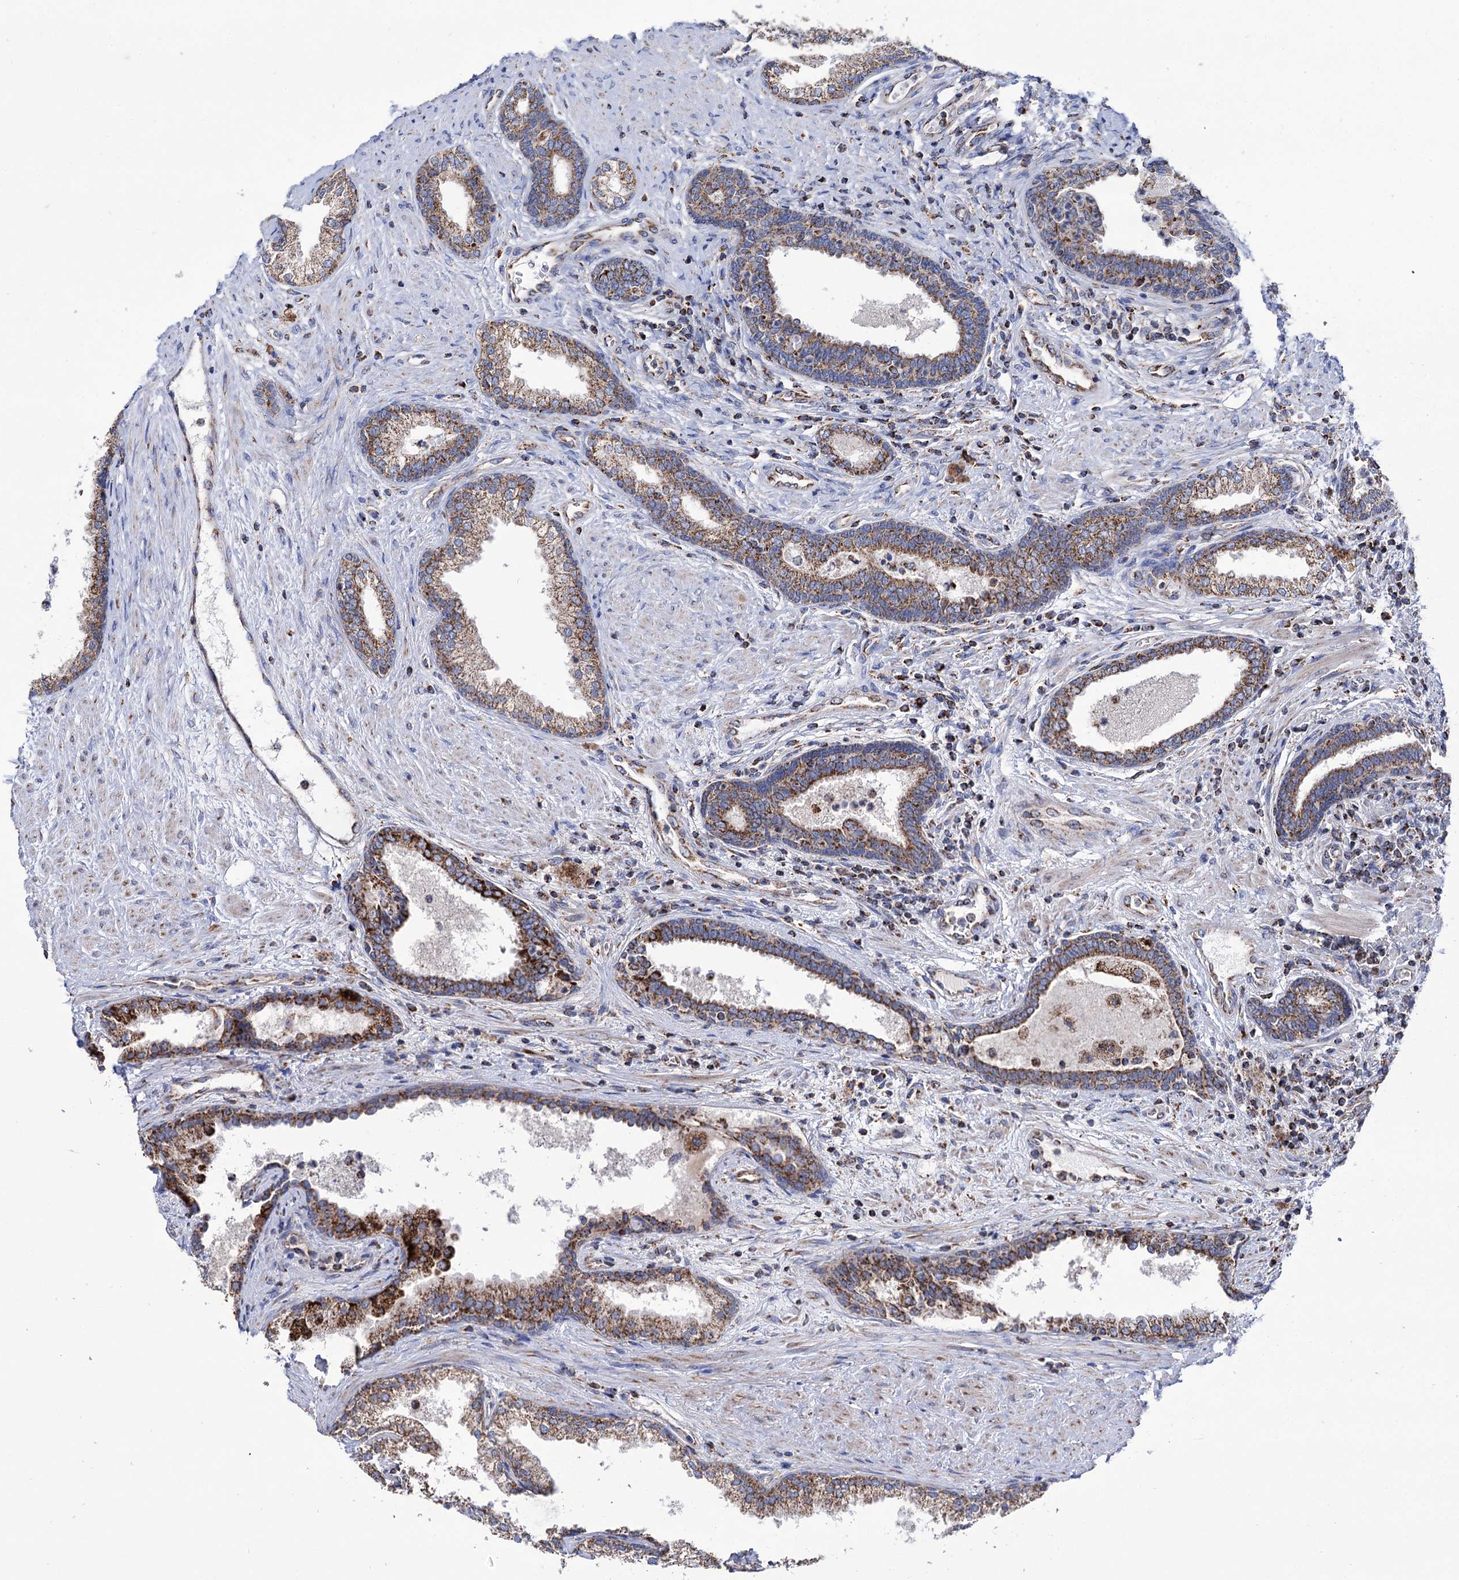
{"staining": {"intensity": "moderate", "quantity": ">75%", "location": "cytoplasmic/membranous"}, "tissue": "prostate", "cell_type": "Glandular cells", "image_type": "normal", "snomed": [{"axis": "morphology", "description": "Normal tissue, NOS"}, {"axis": "topography", "description": "Prostate"}], "caption": "Immunohistochemistry staining of benign prostate, which displays medium levels of moderate cytoplasmic/membranous positivity in approximately >75% of glandular cells indicating moderate cytoplasmic/membranous protein positivity. The staining was performed using DAB (3,3'-diaminobenzidine) (brown) for protein detection and nuclei were counterstained in hematoxylin (blue).", "gene": "ABHD10", "patient": {"sex": "male", "age": 76}}